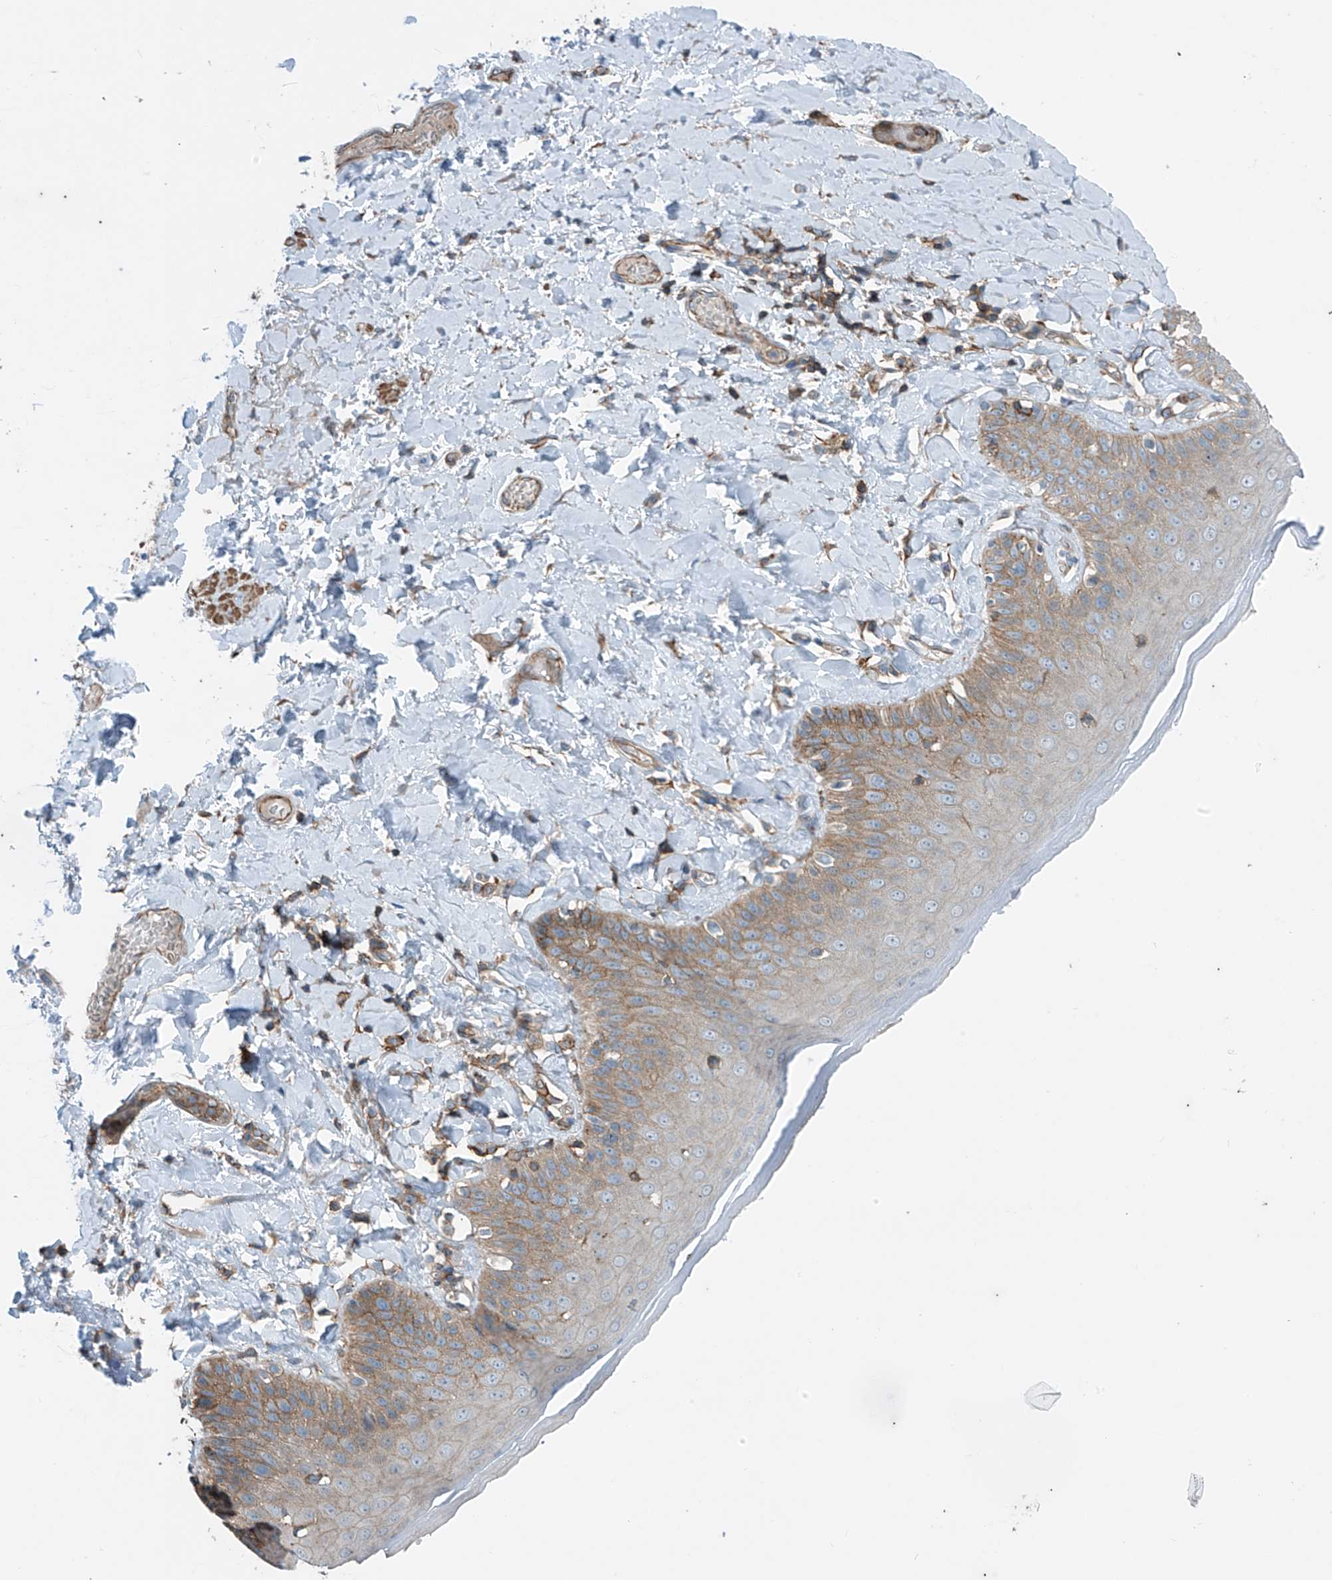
{"staining": {"intensity": "moderate", "quantity": "25%-75%", "location": "cytoplasmic/membranous"}, "tissue": "skin", "cell_type": "Epidermal cells", "image_type": "normal", "snomed": [{"axis": "morphology", "description": "Normal tissue, NOS"}, {"axis": "topography", "description": "Anal"}], "caption": "Immunohistochemical staining of unremarkable skin displays moderate cytoplasmic/membranous protein expression in about 25%-75% of epidermal cells. The staining was performed using DAB (3,3'-diaminobenzidine), with brown indicating positive protein expression. Nuclei are stained blue with hematoxylin.", "gene": "SLC1A5", "patient": {"sex": "male", "age": 69}}